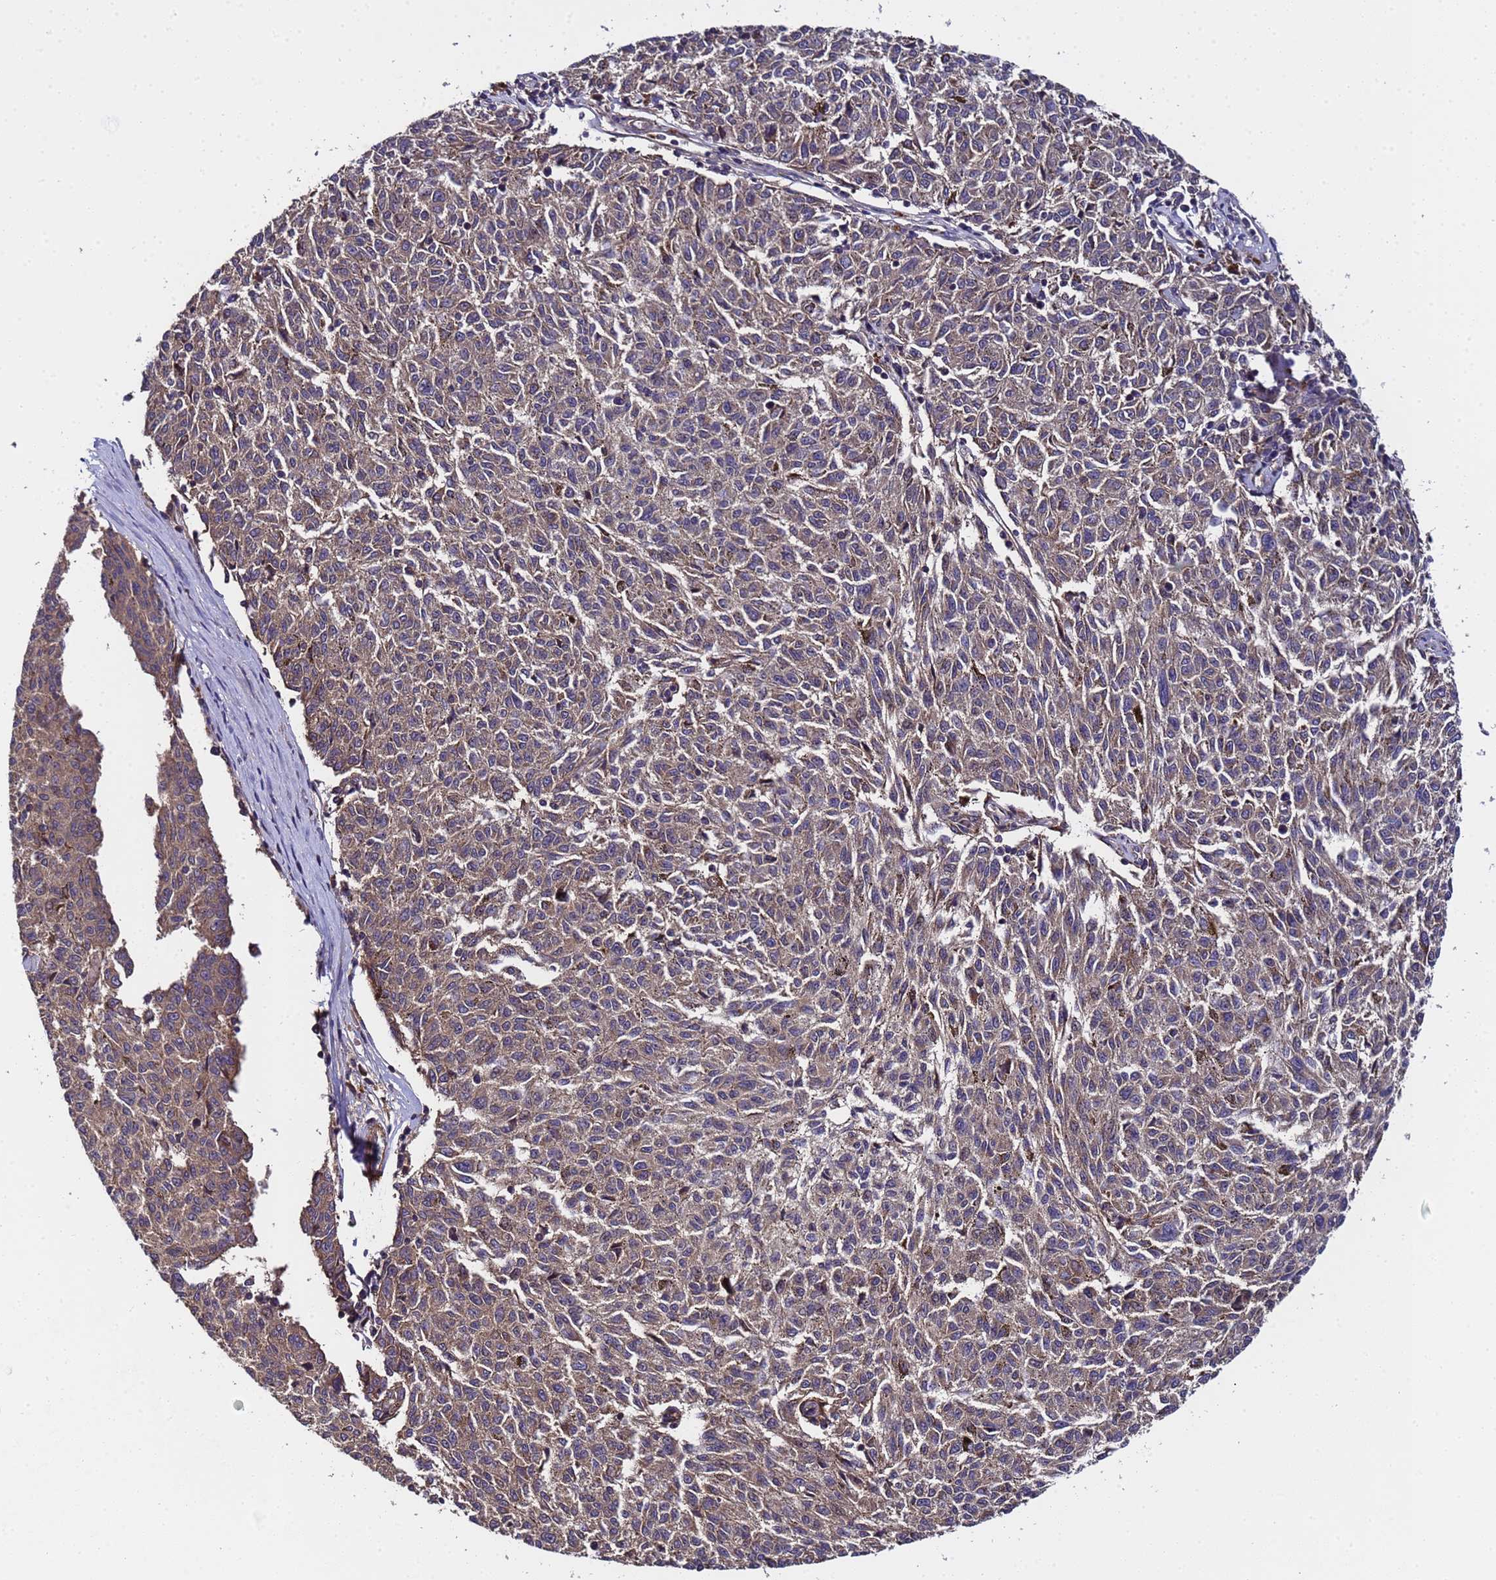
{"staining": {"intensity": "moderate", "quantity": ">75%", "location": "cytoplasmic/membranous"}, "tissue": "melanoma", "cell_type": "Tumor cells", "image_type": "cancer", "snomed": [{"axis": "morphology", "description": "Malignant melanoma, NOS"}, {"axis": "topography", "description": "Skin"}], "caption": "Protein positivity by IHC exhibits moderate cytoplasmic/membranous staining in approximately >75% of tumor cells in malignant melanoma. The protein of interest is stained brown, and the nuclei are stained in blue (DAB IHC with brightfield microscopy, high magnification).", "gene": "GSTCD", "patient": {"sex": "female", "age": 72}}